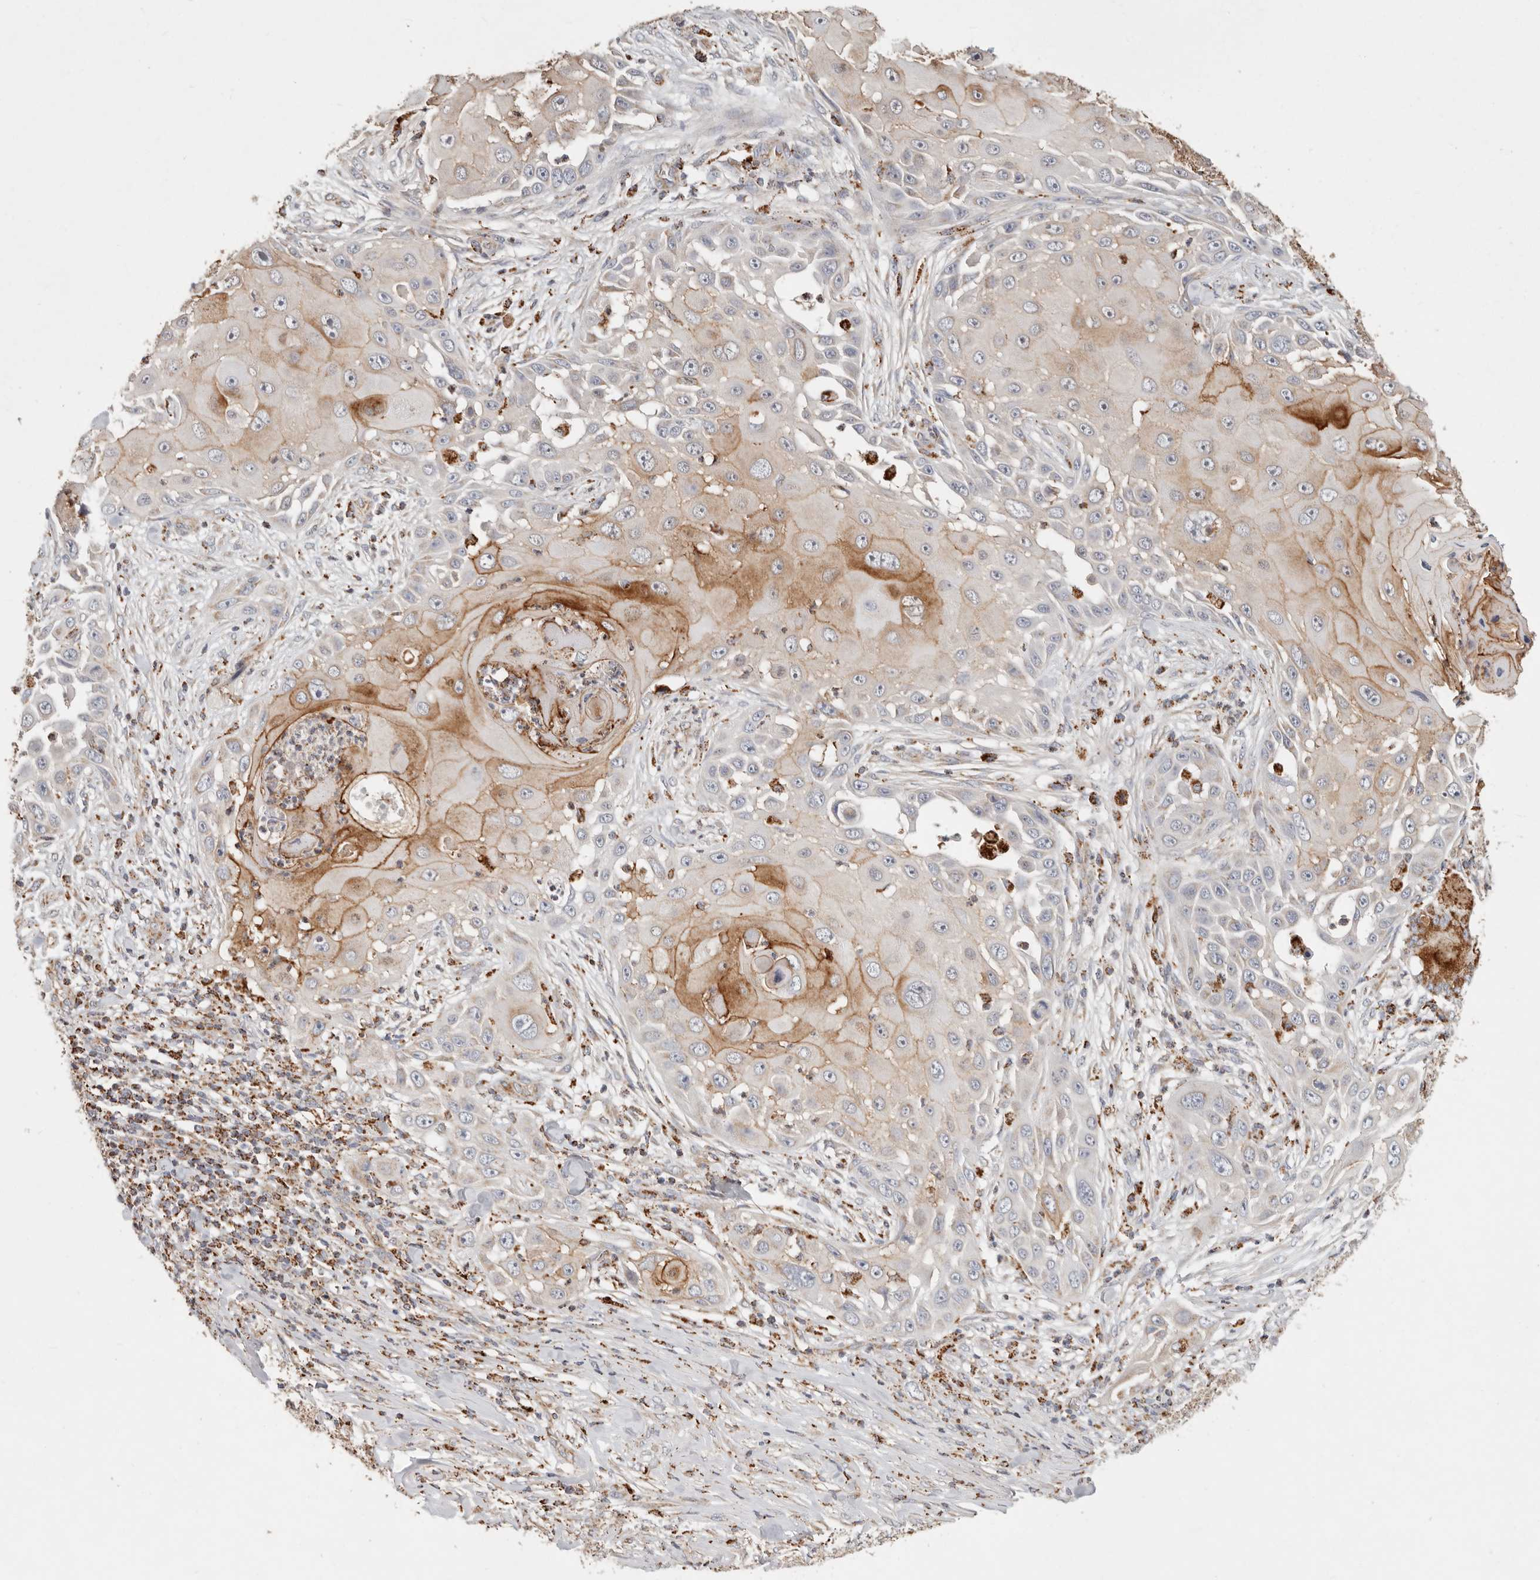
{"staining": {"intensity": "strong", "quantity": "25%-75%", "location": "cytoplasmic/membranous"}, "tissue": "skin cancer", "cell_type": "Tumor cells", "image_type": "cancer", "snomed": [{"axis": "morphology", "description": "Squamous cell carcinoma, NOS"}, {"axis": "topography", "description": "Skin"}], "caption": "This image demonstrates immunohistochemistry (IHC) staining of skin cancer (squamous cell carcinoma), with high strong cytoplasmic/membranous staining in approximately 25%-75% of tumor cells.", "gene": "ARHGEF10L", "patient": {"sex": "female", "age": 44}}